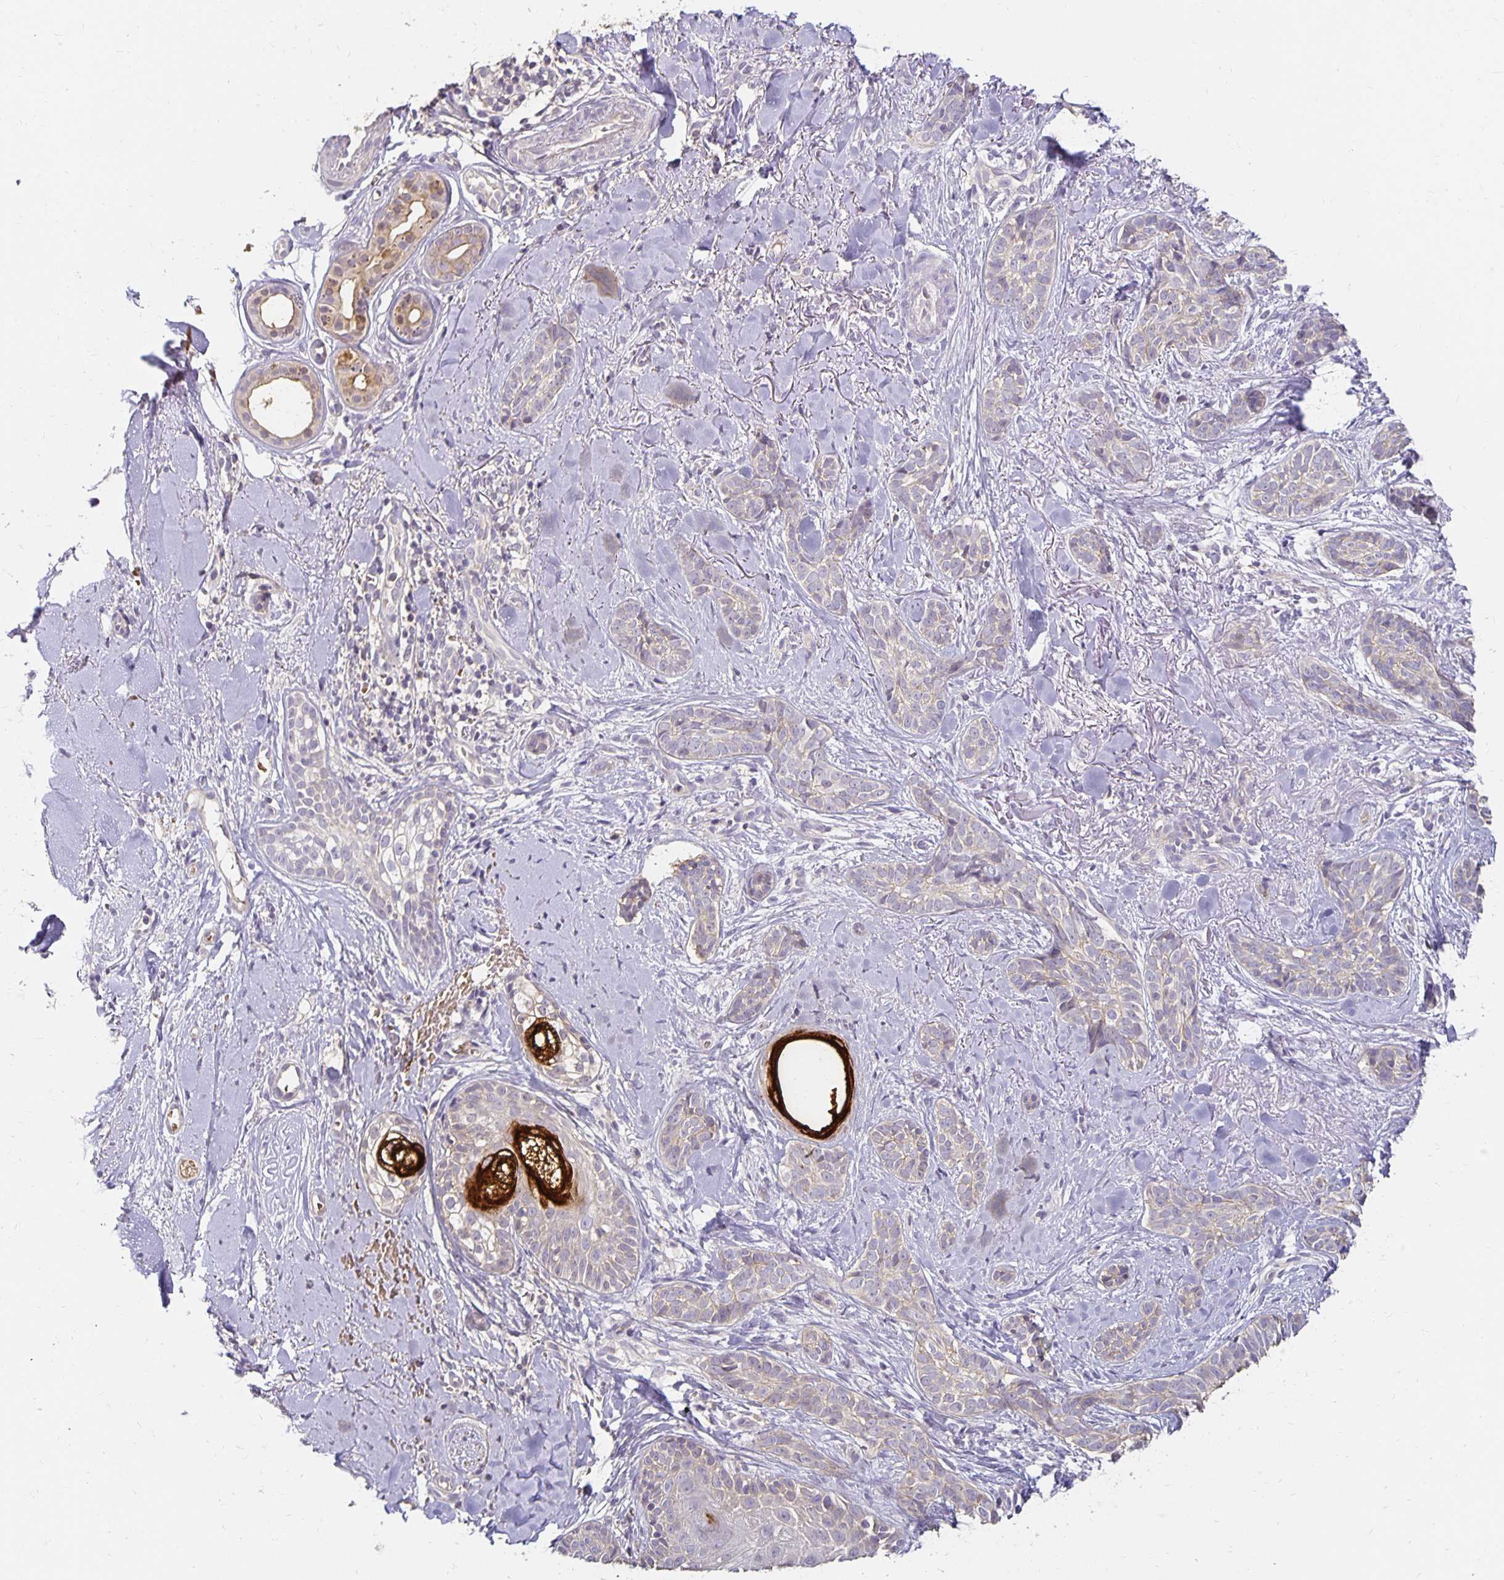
{"staining": {"intensity": "negative", "quantity": "none", "location": "none"}, "tissue": "skin cancer", "cell_type": "Tumor cells", "image_type": "cancer", "snomed": [{"axis": "morphology", "description": "Basal cell carcinoma"}, {"axis": "morphology", "description": "BCC, high aggressive"}, {"axis": "topography", "description": "Skin"}], "caption": "IHC micrograph of neoplastic tissue: human skin cancer stained with DAB shows no significant protein positivity in tumor cells.", "gene": "CST6", "patient": {"sex": "female", "age": 79}}